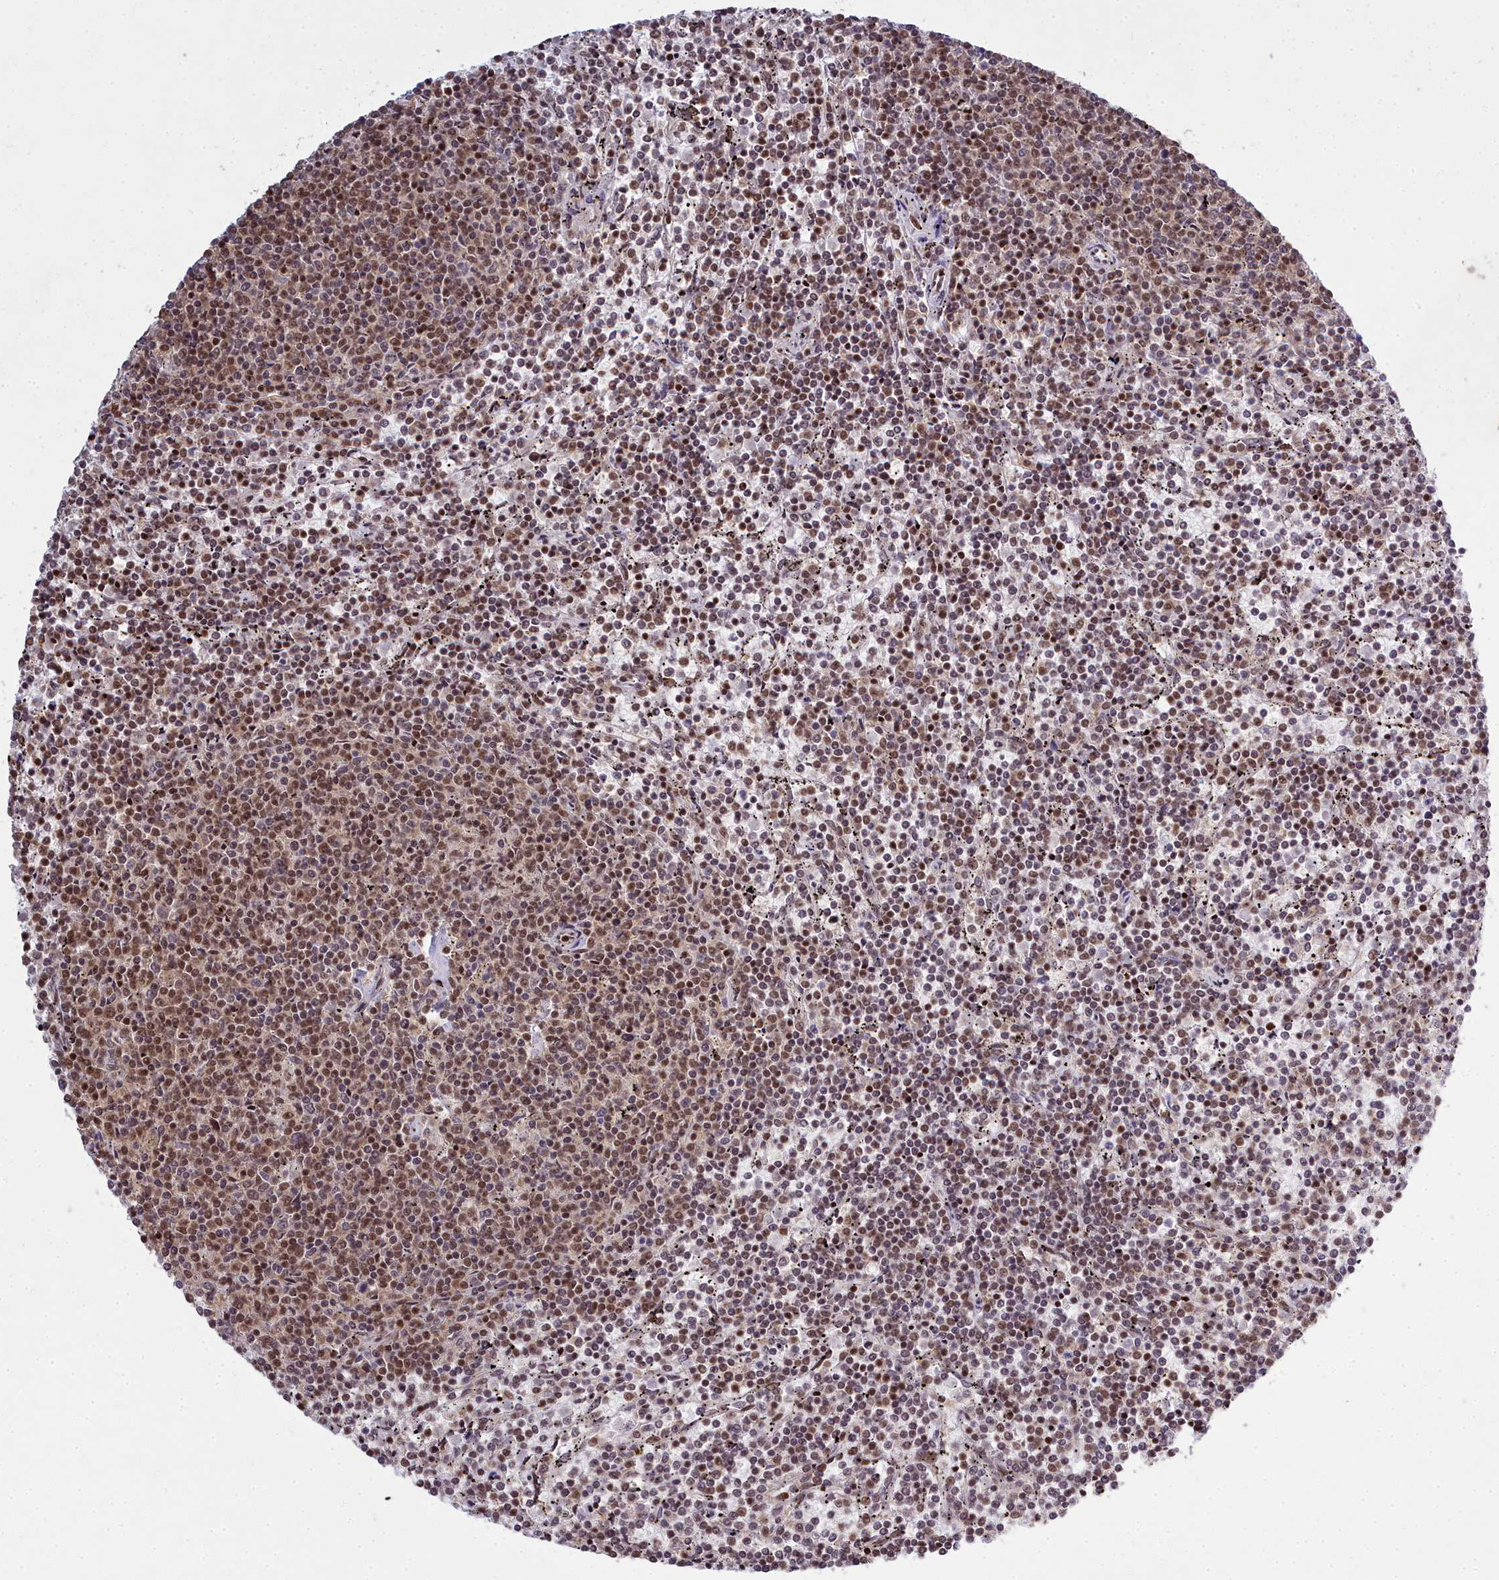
{"staining": {"intensity": "moderate", "quantity": ">75%", "location": "nuclear"}, "tissue": "lymphoma", "cell_type": "Tumor cells", "image_type": "cancer", "snomed": [{"axis": "morphology", "description": "Malignant lymphoma, non-Hodgkin's type, Low grade"}, {"axis": "topography", "description": "Spleen"}], "caption": "Brown immunohistochemical staining in human lymphoma displays moderate nuclear staining in approximately >75% of tumor cells. The staining is performed using DAB brown chromogen to label protein expression. The nuclei are counter-stained blue using hematoxylin.", "gene": "GMEB1", "patient": {"sex": "female", "age": 50}}